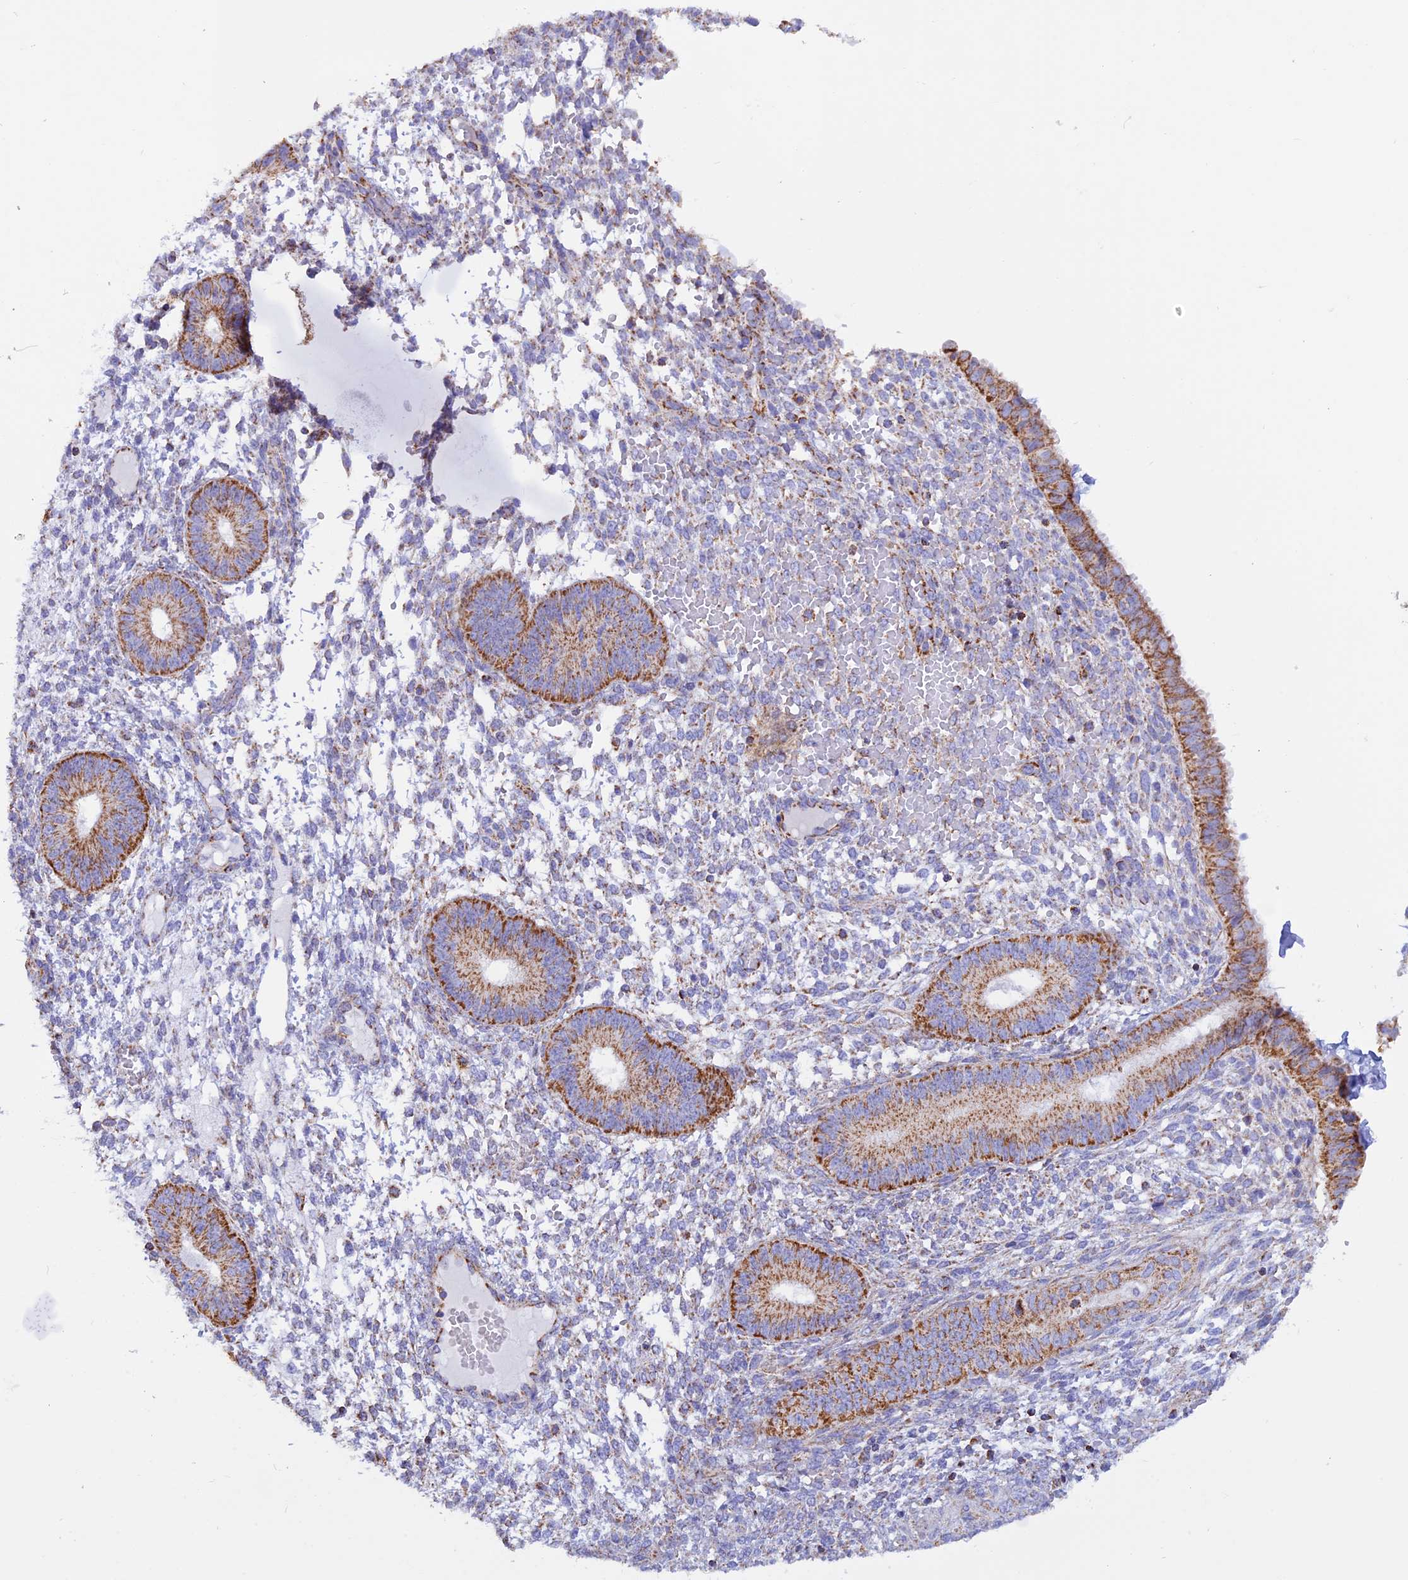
{"staining": {"intensity": "moderate", "quantity": "<25%", "location": "cytoplasmic/membranous"}, "tissue": "endometrium", "cell_type": "Cells in endometrial stroma", "image_type": "normal", "snomed": [{"axis": "morphology", "description": "Normal tissue, NOS"}, {"axis": "topography", "description": "Endometrium"}], "caption": "High-magnification brightfield microscopy of normal endometrium stained with DAB (brown) and counterstained with hematoxylin (blue). cells in endometrial stroma exhibit moderate cytoplasmic/membranous staining is seen in about<25% of cells. Nuclei are stained in blue.", "gene": "GCDH", "patient": {"sex": "female", "age": 49}}